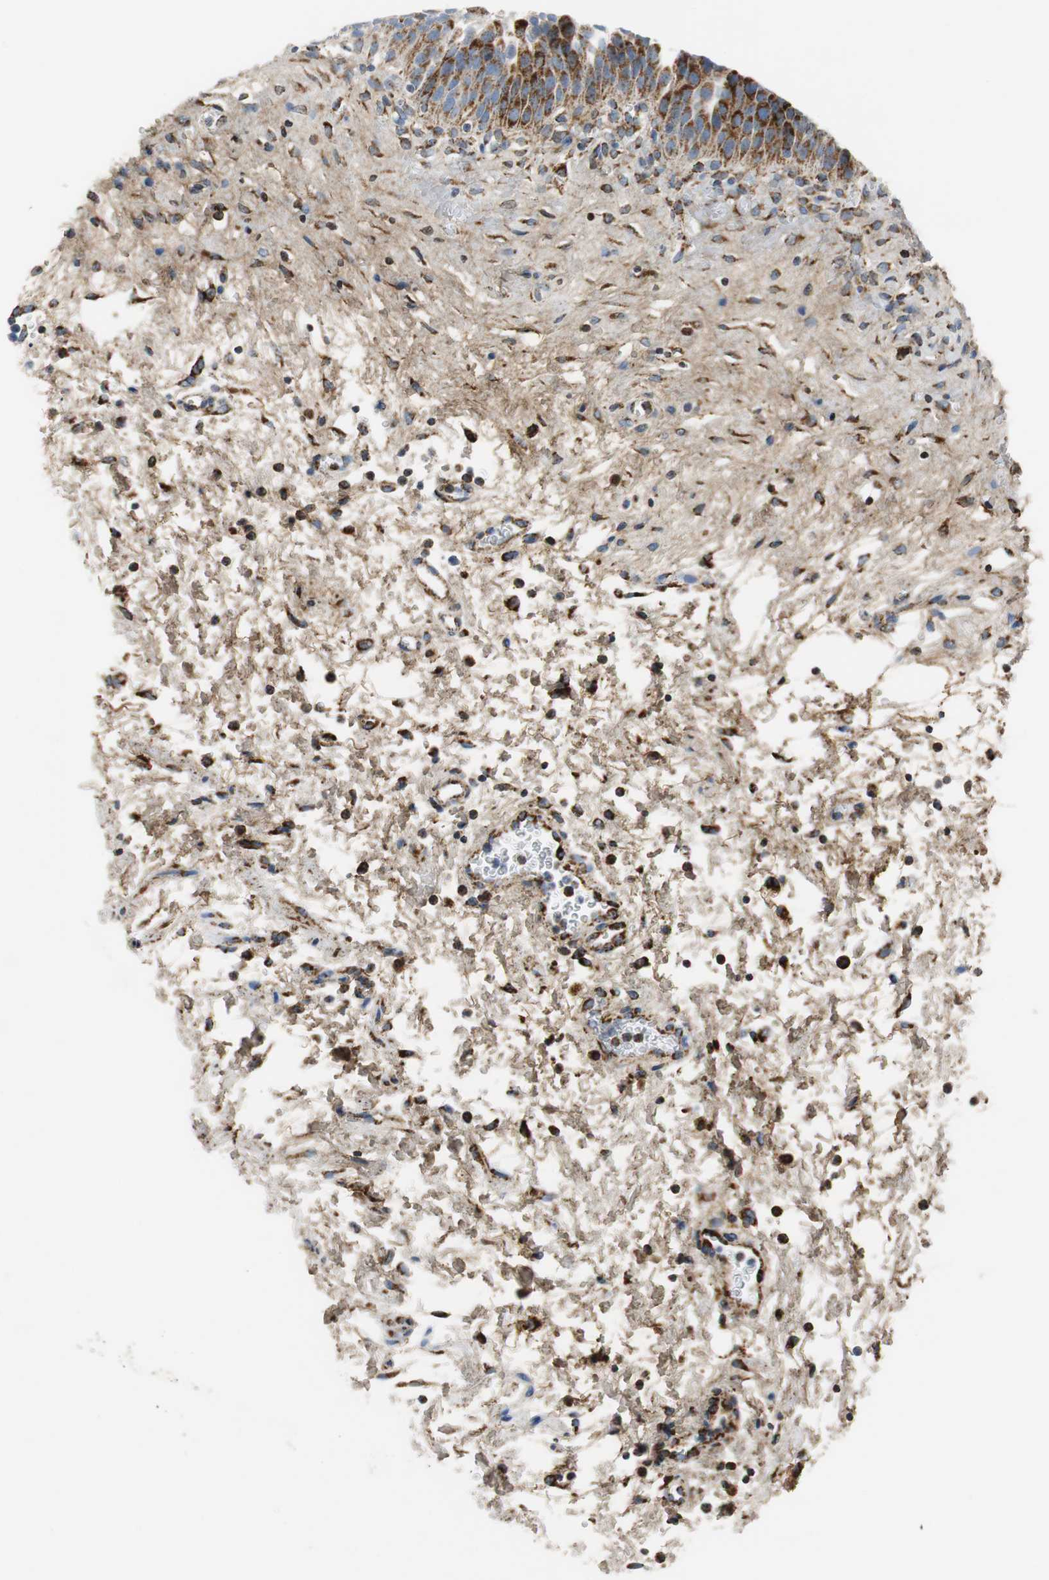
{"staining": {"intensity": "strong", "quantity": ">75%", "location": "cytoplasmic/membranous"}, "tissue": "urinary bladder", "cell_type": "Urothelial cells", "image_type": "normal", "snomed": [{"axis": "morphology", "description": "Normal tissue, NOS"}, {"axis": "morphology", "description": "Dysplasia, NOS"}, {"axis": "topography", "description": "Urinary bladder"}], "caption": "This photomicrograph displays immunohistochemistry (IHC) staining of normal urinary bladder, with high strong cytoplasmic/membranous expression in about >75% of urothelial cells.", "gene": "C1QTNF7", "patient": {"sex": "male", "age": 35}}